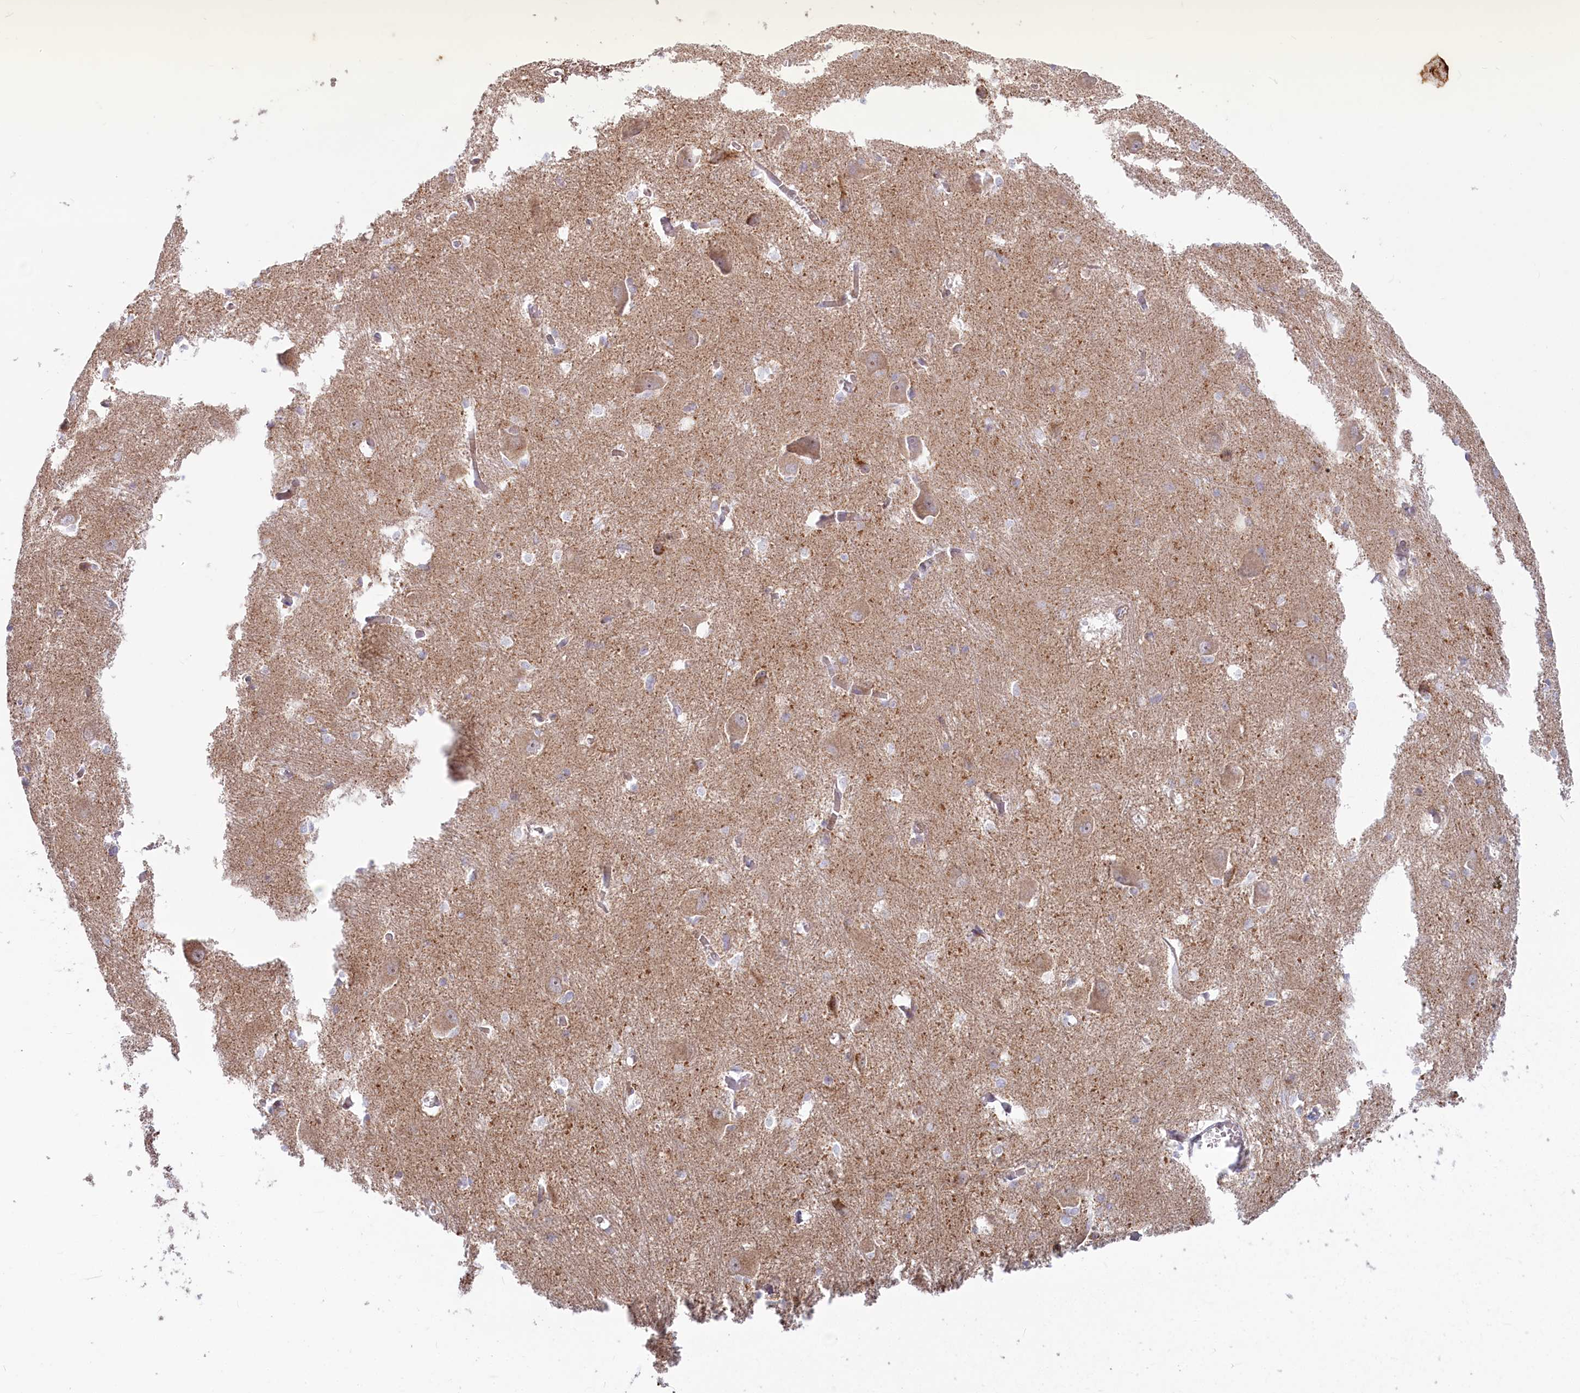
{"staining": {"intensity": "negative", "quantity": "none", "location": "none"}, "tissue": "caudate", "cell_type": "Glial cells", "image_type": "normal", "snomed": [{"axis": "morphology", "description": "Normal tissue, NOS"}, {"axis": "topography", "description": "Lateral ventricle wall"}], "caption": "Benign caudate was stained to show a protein in brown. There is no significant positivity in glial cells. Brightfield microscopy of immunohistochemistry (IHC) stained with DAB (brown) and hematoxylin (blue), captured at high magnification.", "gene": "MTG1", "patient": {"sex": "male", "age": 37}}